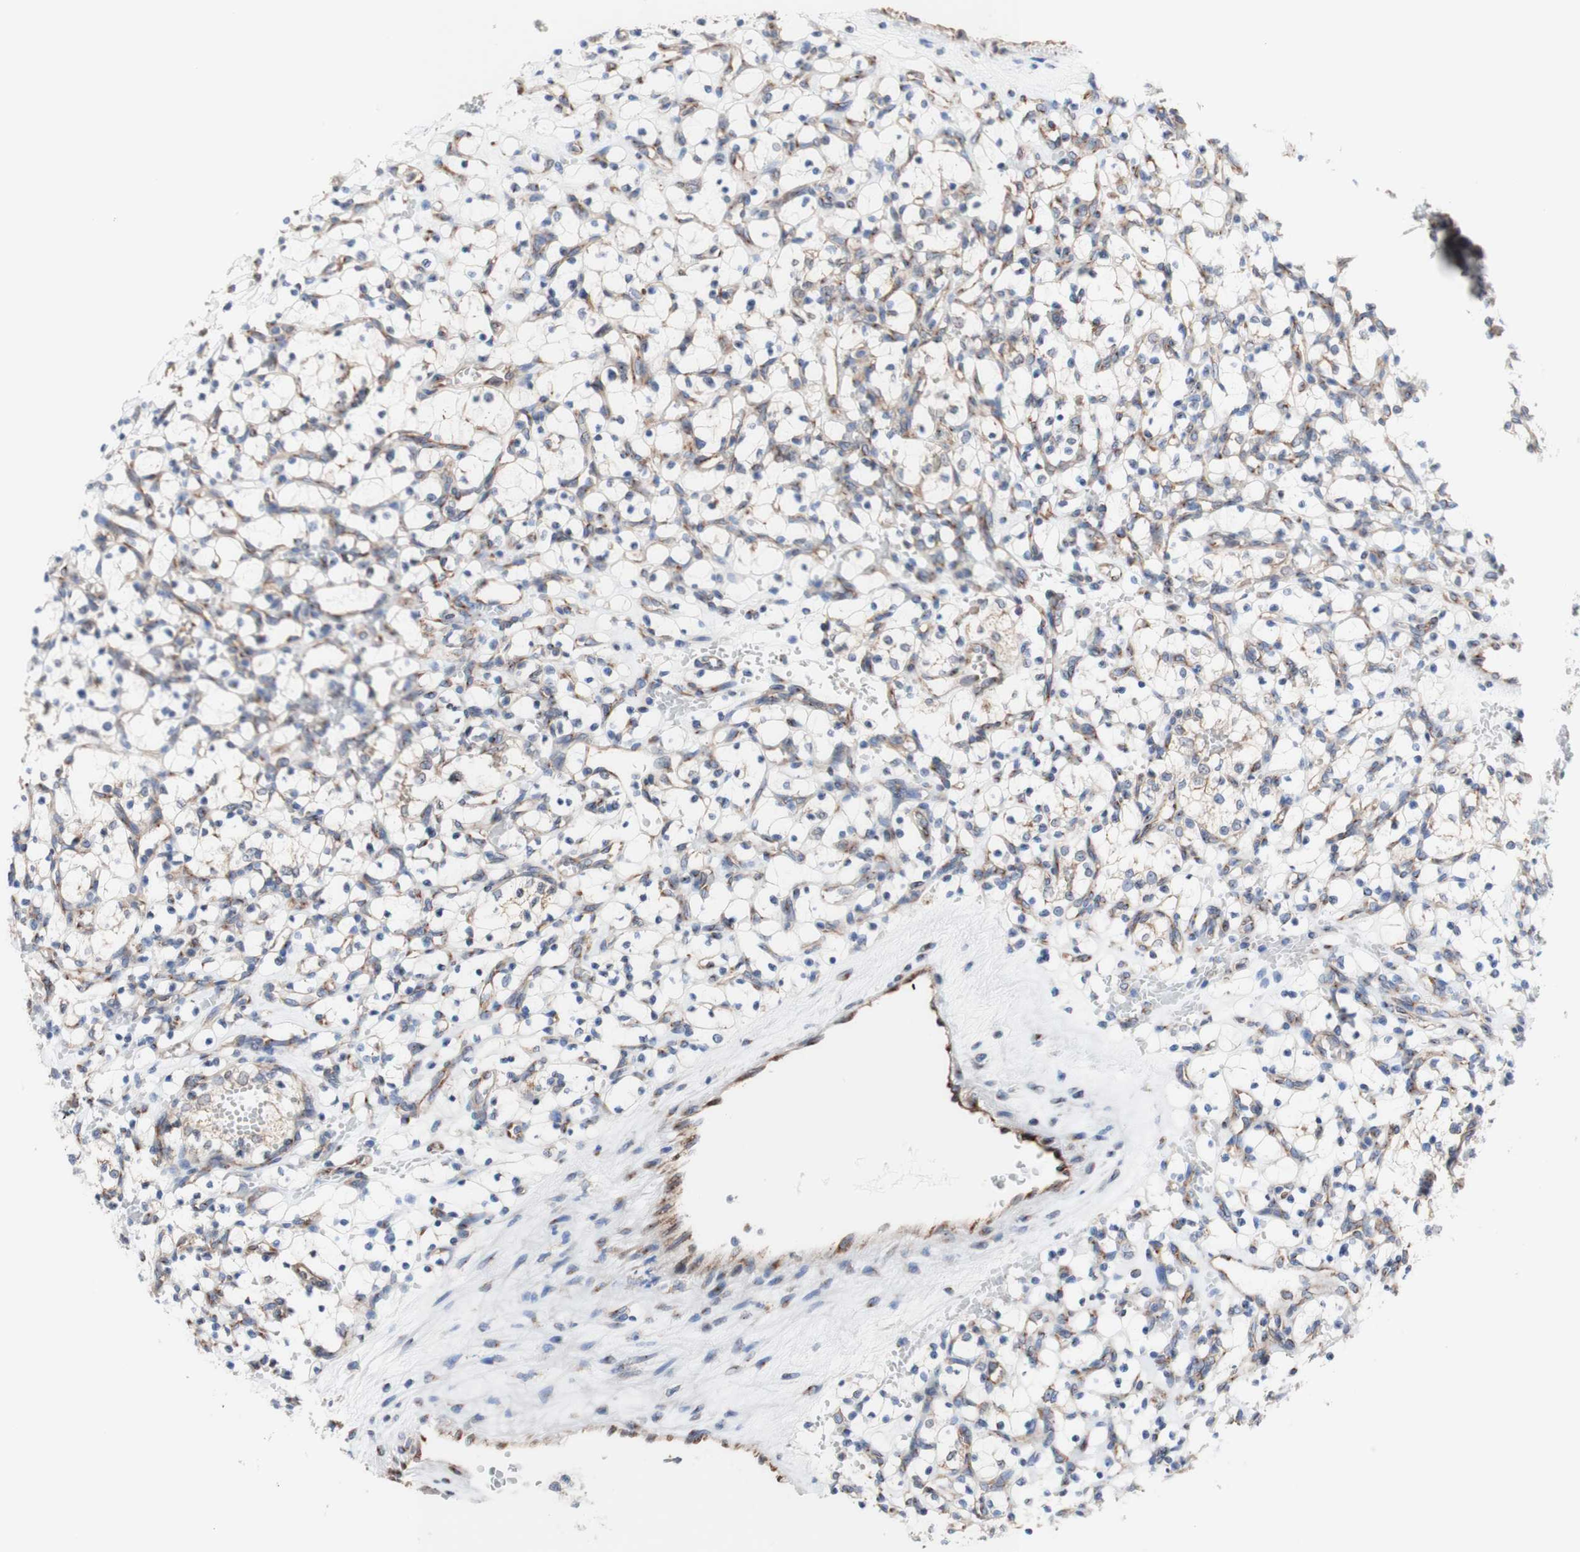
{"staining": {"intensity": "negative", "quantity": "none", "location": "none"}, "tissue": "renal cancer", "cell_type": "Tumor cells", "image_type": "cancer", "snomed": [{"axis": "morphology", "description": "Adenocarcinoma, NOS"}, {"axis": "topography", "description": "Kidney"}], "caption": "Tumor cells are negative for protein expression in human renal cancer.", "gene": "LRIG3", "patient": {"sex": "female", "age": 69}}